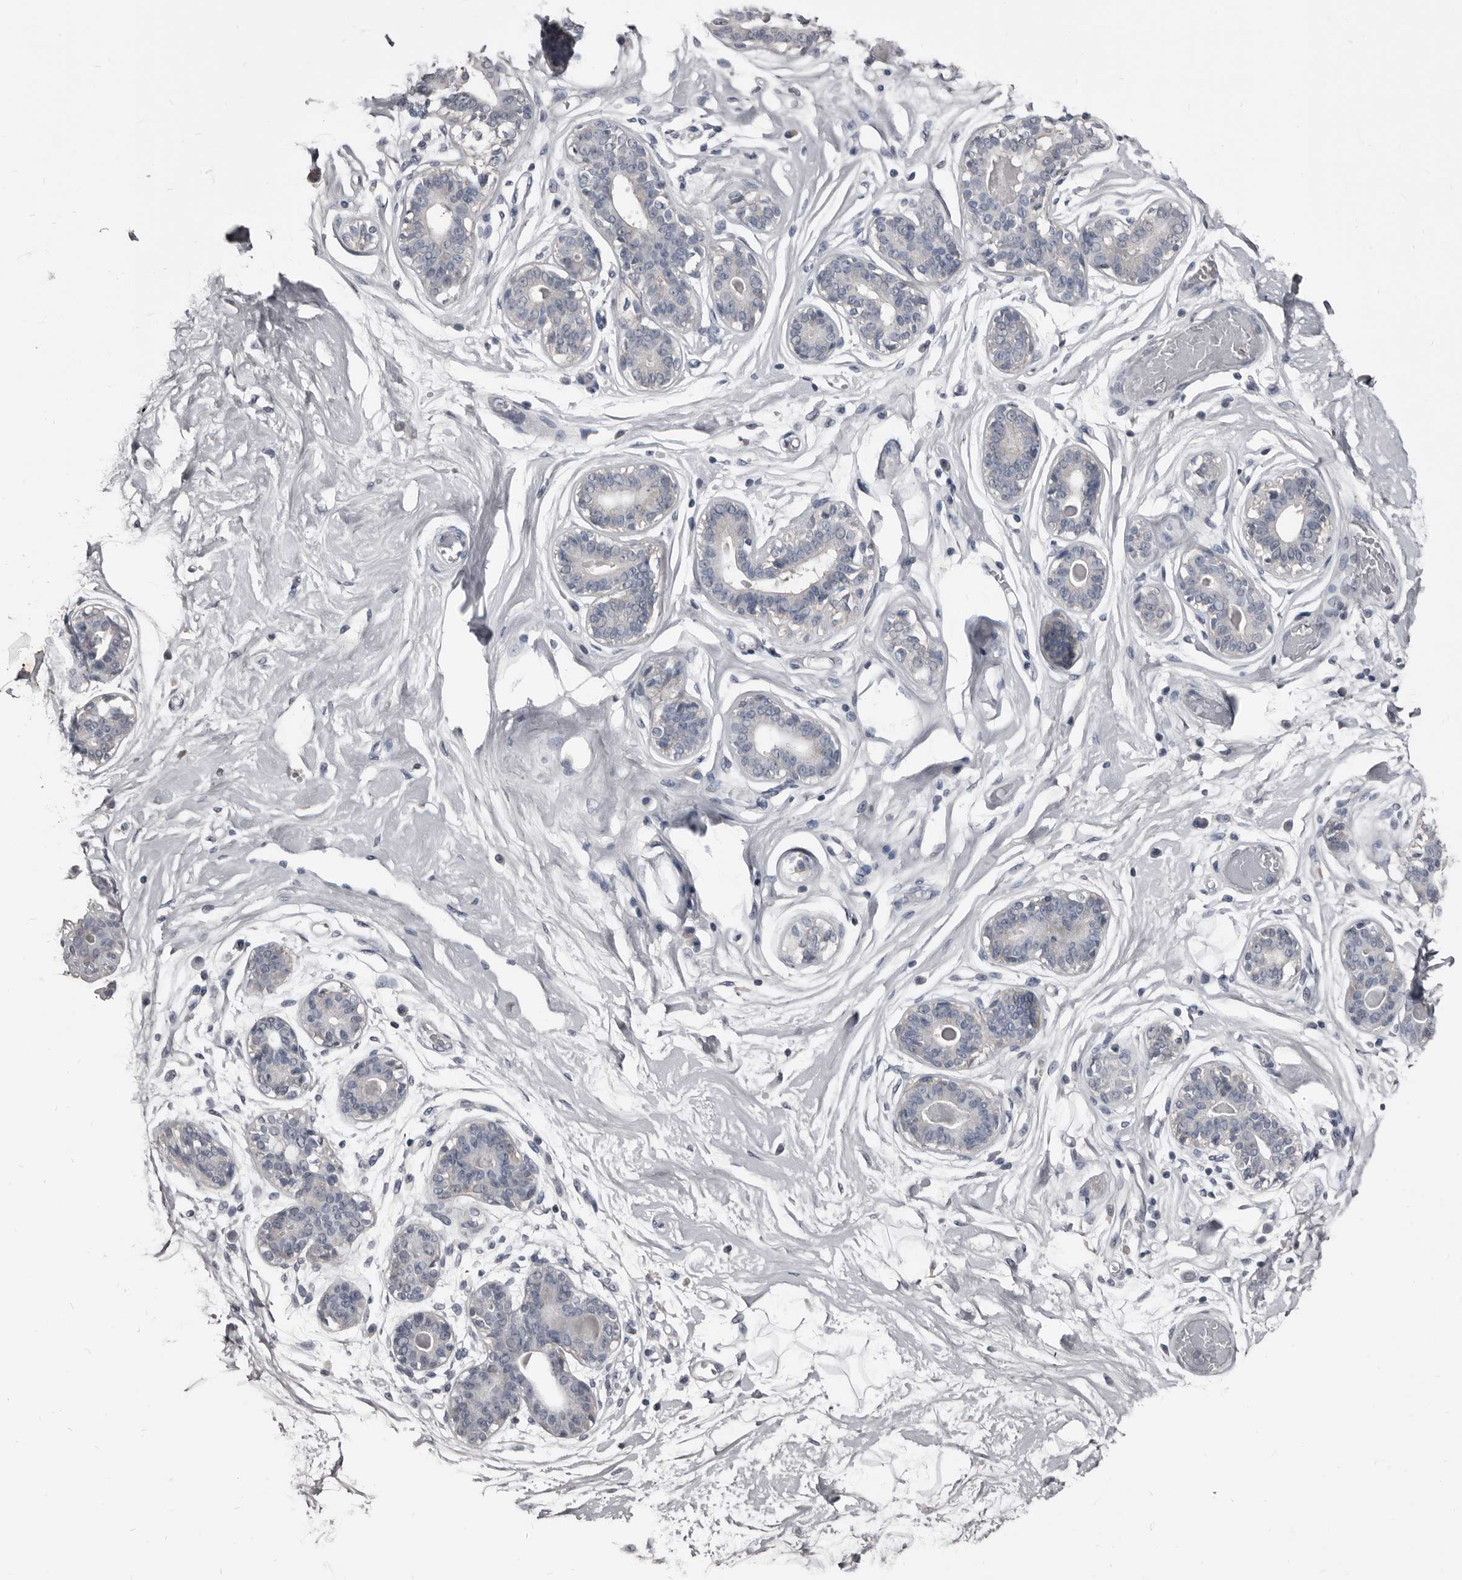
{"staining": {"intensity": "negative", "quantity": "none", "location": "none"}, "tissue": "breast", "cell_type": "Adipocytes", "image_type": "normal", "snomed": [{"axis": "morphology", "description": "Normal tissue, NOS"}, {"axis": "topography", "description": "Breast"}], "caption": "IHC micrograph of unremarkable breast: human breast stained with DAB shows no significant protein expression in adipocytes.", "gene": "GREB1", "patient": {"sex": "female", "age": 45}}